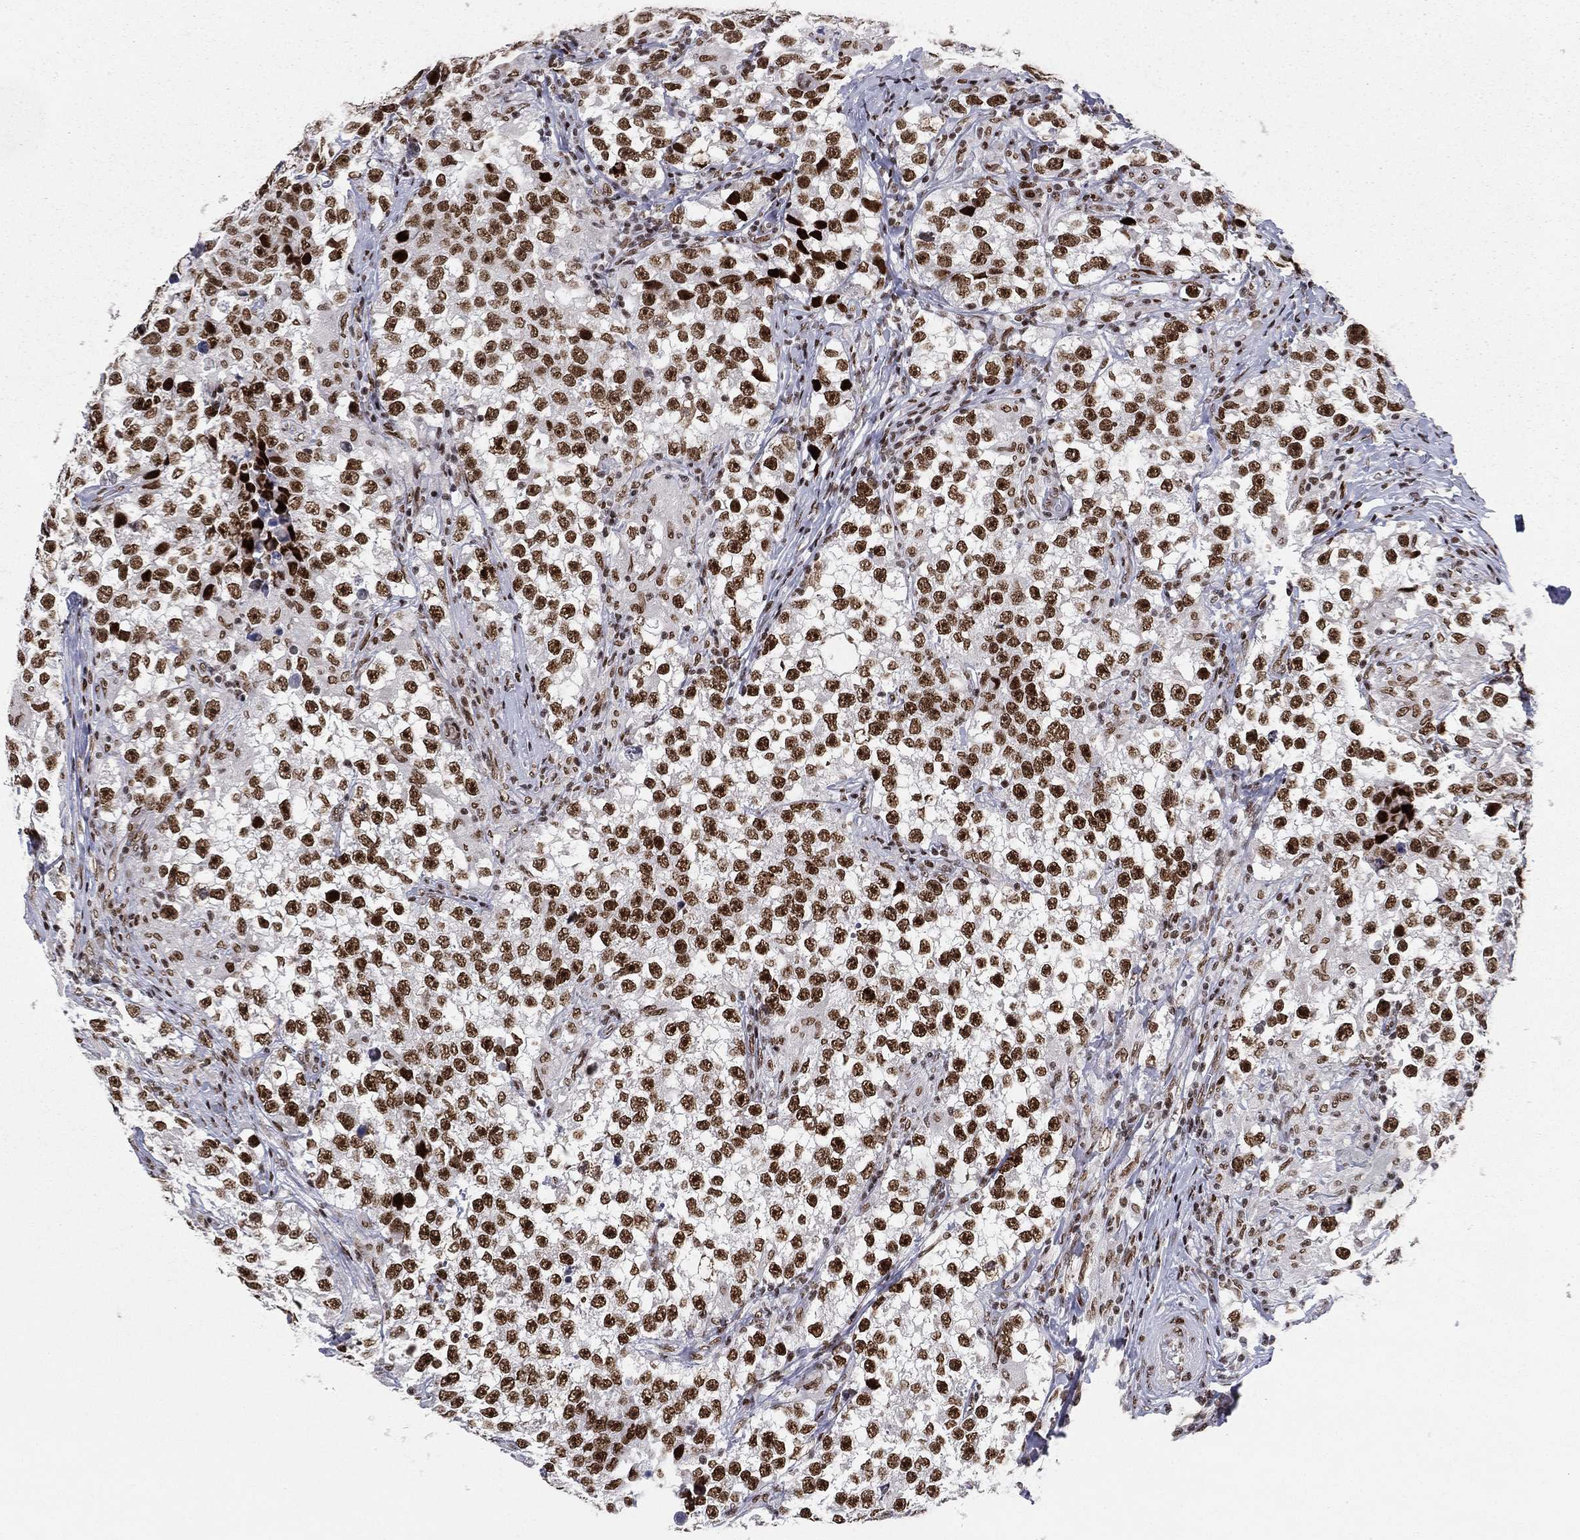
{"staining": {"intensity": "strong", "quantity": ">75%", "location": "nuclear"}, "tissue": "testis cancer", "cell_type": "Tumor cells", "image_type": "cancer", "snomed": [{"axis": "morphology", "description": "Seminoma, NOS"}, {"axis": "topography", "description": "Testis"}], "caption": "High-magnification brightfield microscopy of testis cancer stained with DAB (brown) and counterstained with hematoxylin (blue). tumor cells exhibit strong nuclear positivity is appreciated in approximately>75% of cells. The protein is shown in brown color, while the nuclei are stained blue.", "gene": "RTF1", "patient": {"sex": "male", "age": 46}}